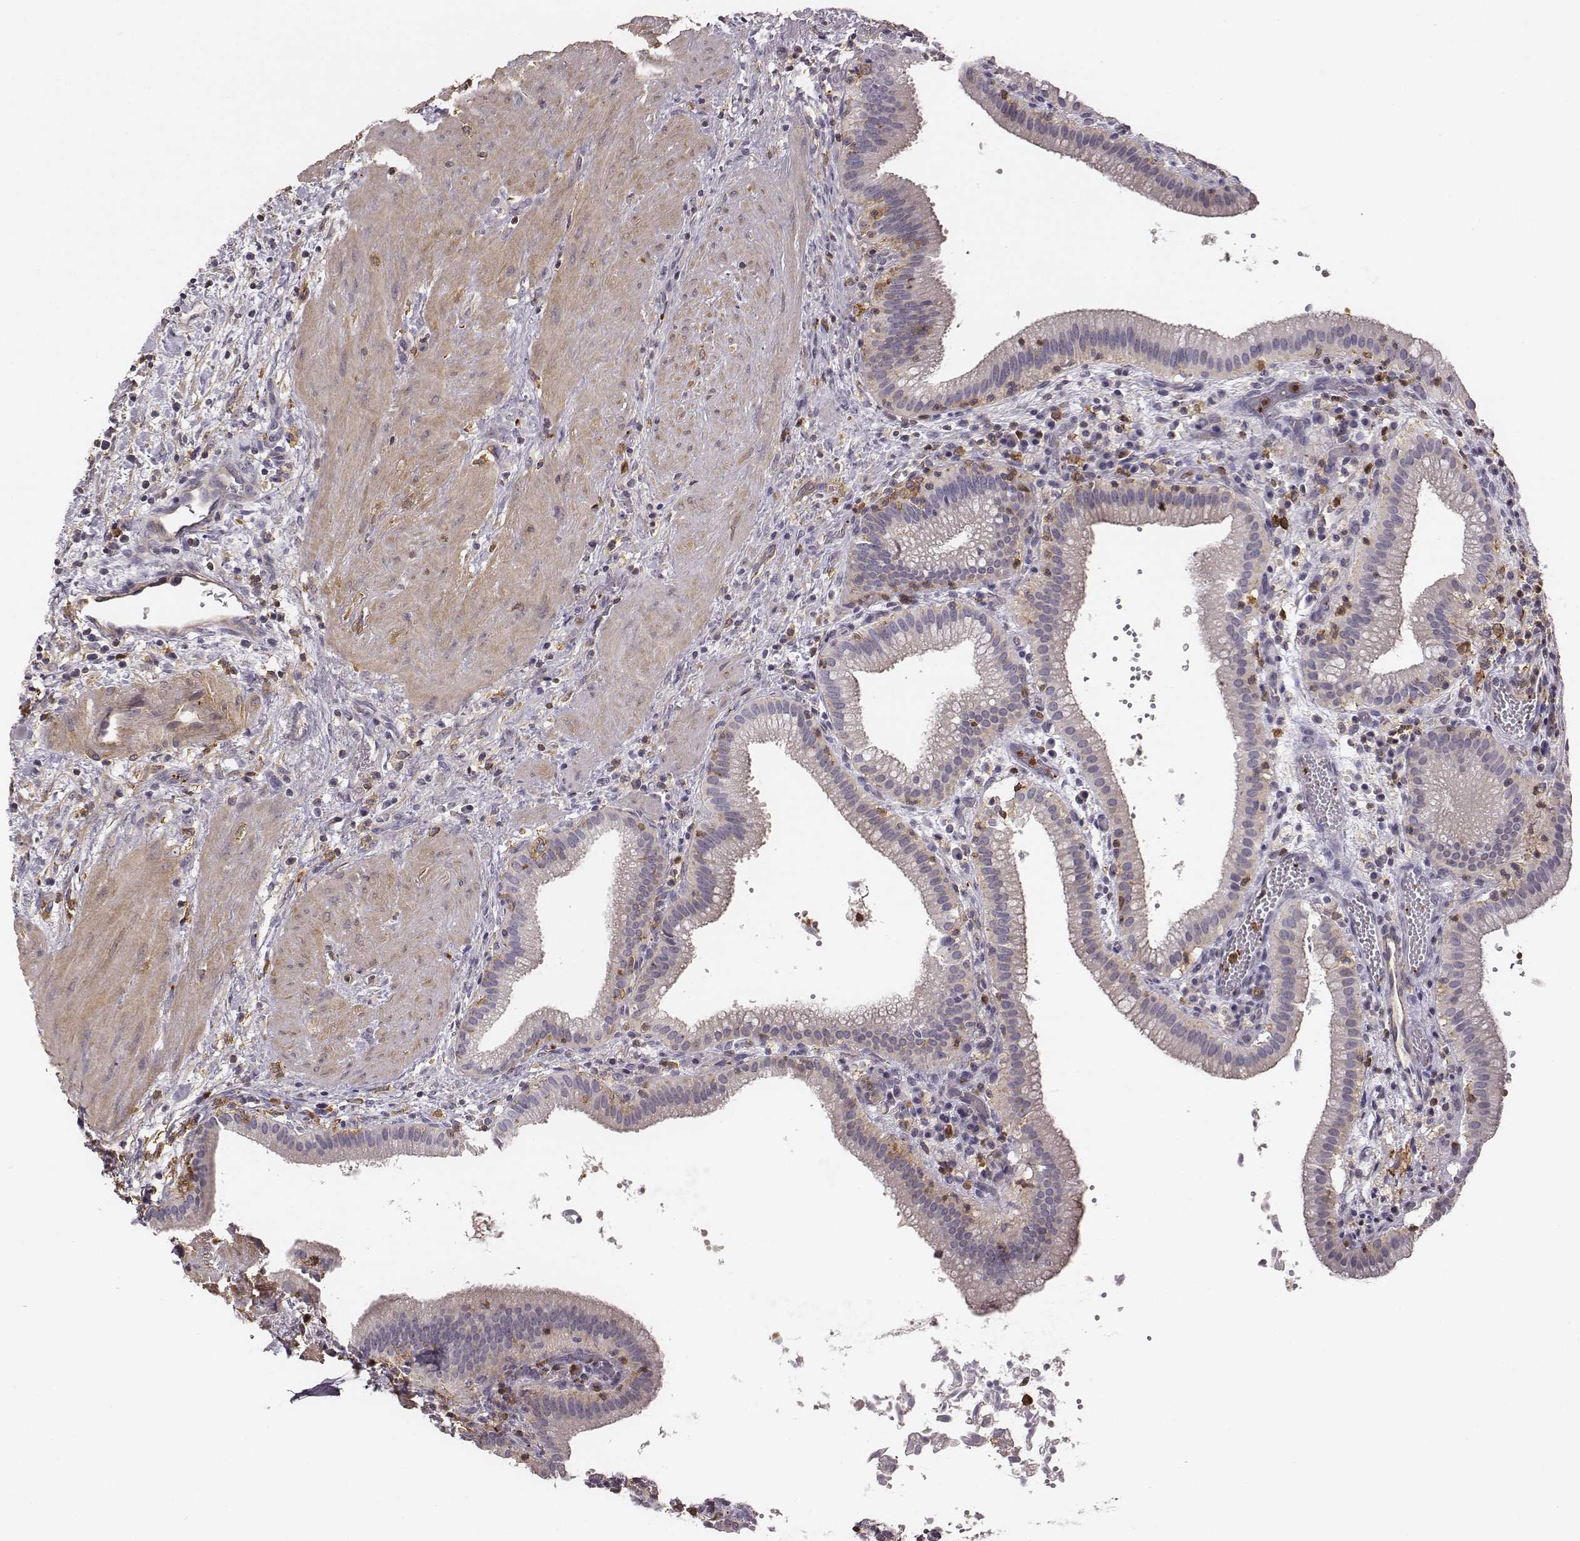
{"staining": {"intensity": "negative", "quantity": "none", "location": "none"}, "tissue": "gallbladder", "cell_type": "Glandular cells", "image_type": "normal", "snomed": [{"axis": "morphology", "description": "Normal tissue, NOS"}, {"axis": "topography", "description": "Gallbladder"}], "caption": "IHC of normal human gallbladder demonstrates no positivity in glandular cells.", "gene": "ZYX", "patient": {"sex": "male", "age": 42}}